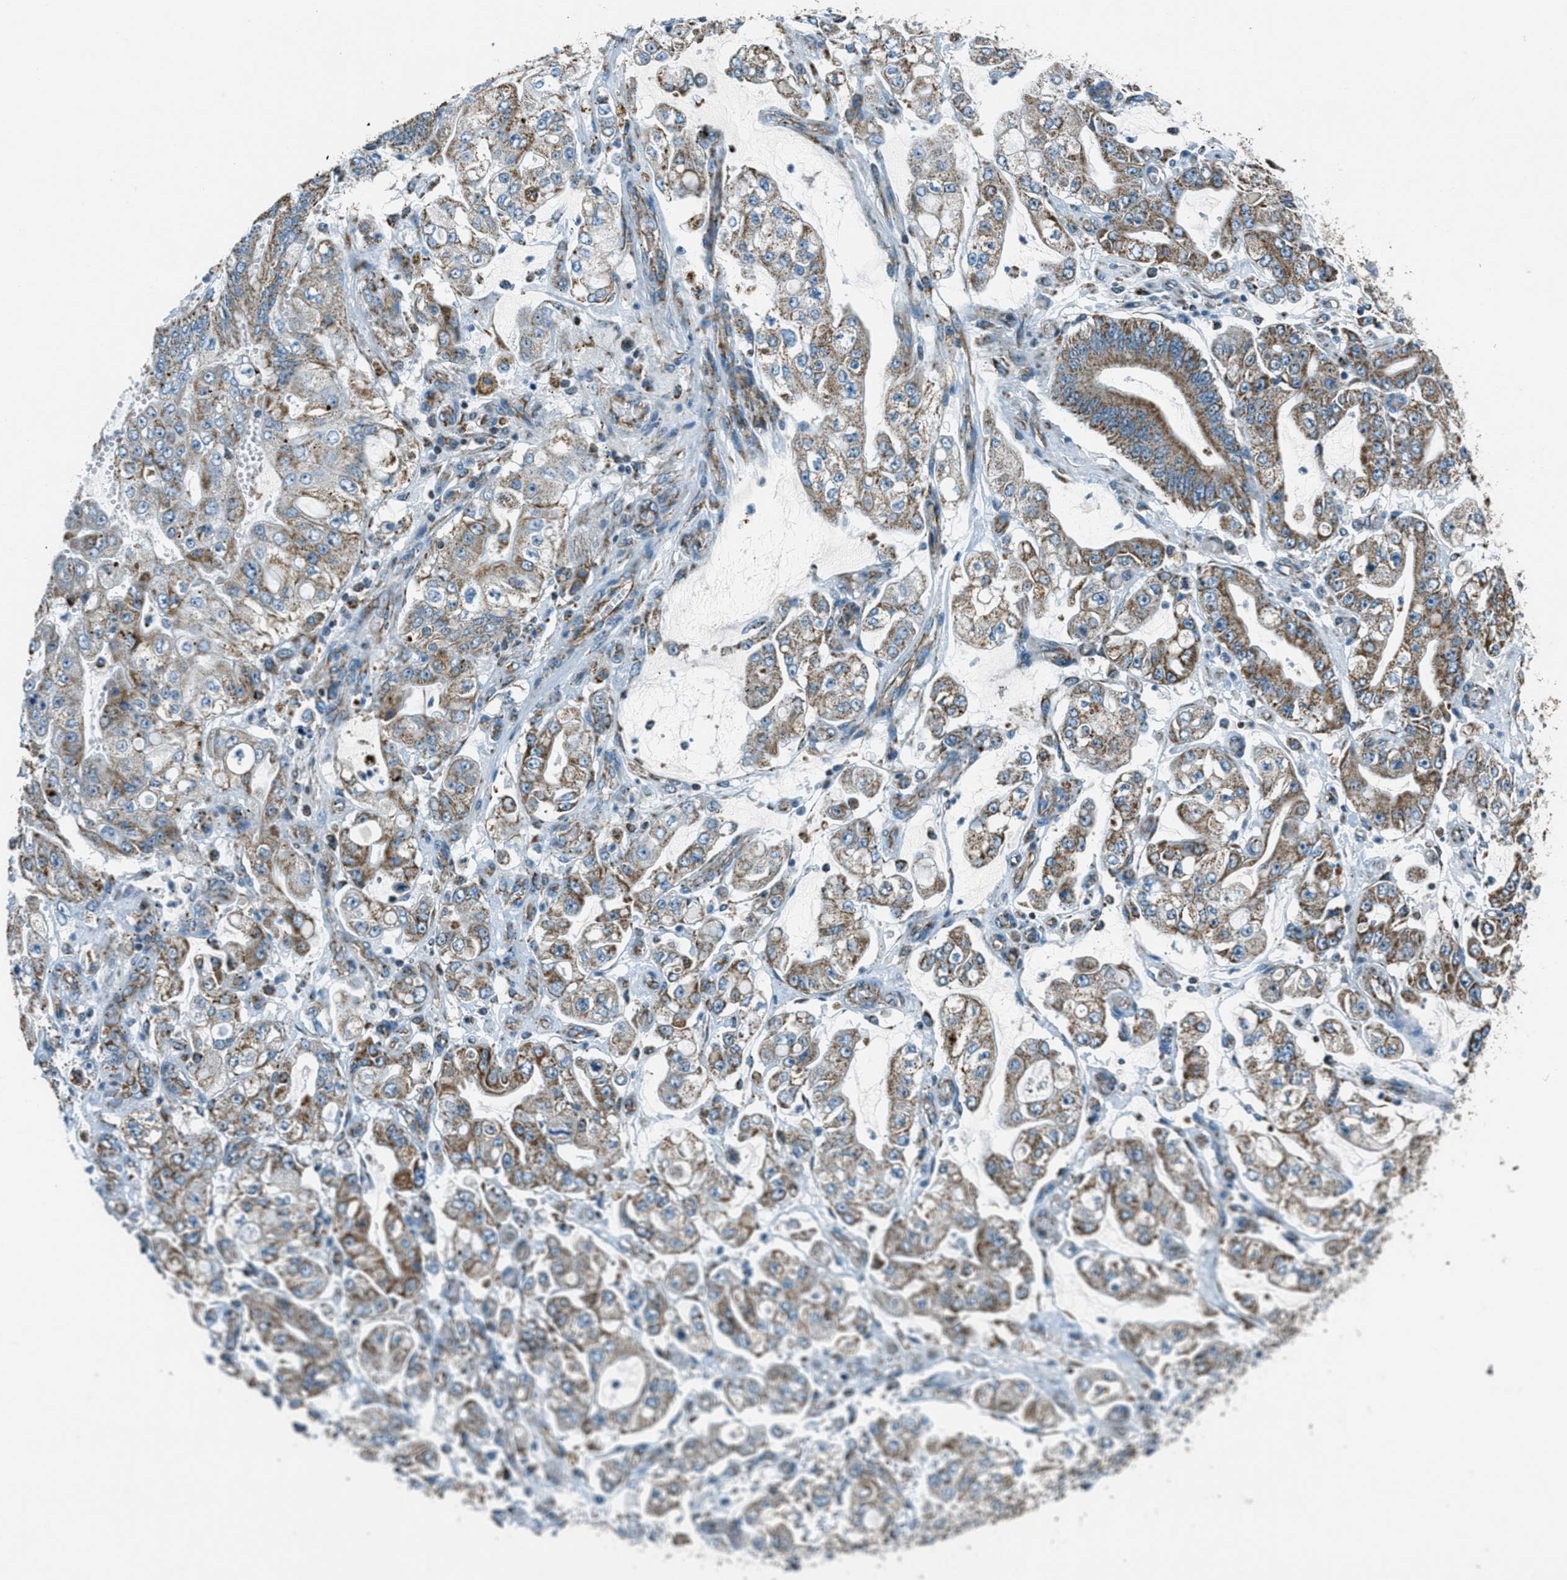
{"staining": {"intensity": "moderate", "quantity": ">75%", "location": "cytoplasmic/membranous"}, "tissue": "stomach cancer", "cell_type": "Tumor cells", "image_type": "cancer", "snomed": [{"axis": "morphology", "description": "Adenocarcinoma, NOS"}, {"axis": "topography", "description": "Stomach"}], "caption": "Human stomach cancer (adenocarcinoma) stained with a protein marker demonstrates moderate staining in tumor cells.", "gene": "CHST15", "patient": {"sex": "male", "age": 76}}